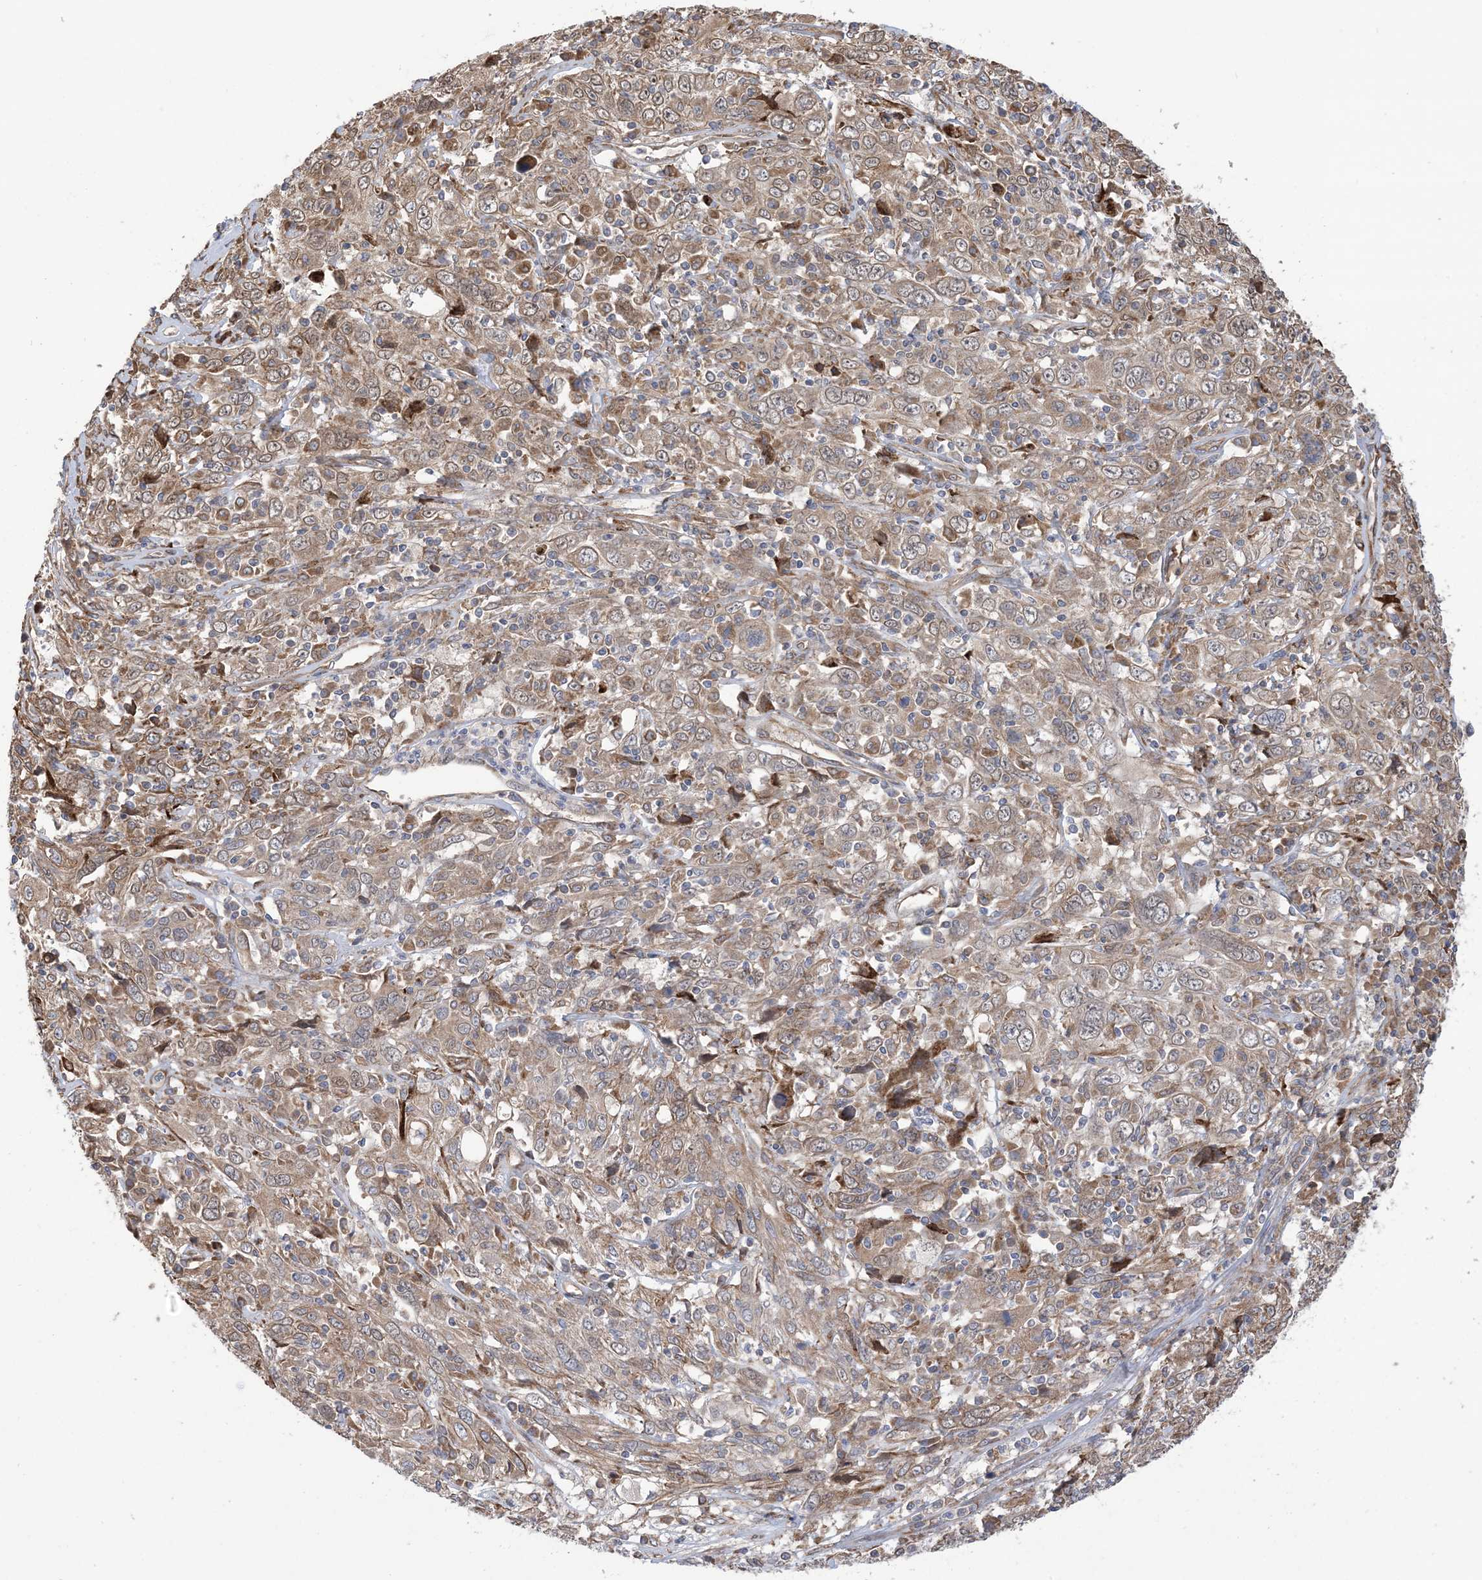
{"staining": {"intensity": "moderate", "quantity": ">75%", "location": "cytoplasmic/membranous"}, "tissue": "cervical cancer", "cell_type": "Tumor cells", "image_type": "cancer", "snomed": [{"axis": "morphology", "description": "Squamous cell carcinoma, NOS"}, {"axis": "topography", "description": "Cervix"}], "caption": "Protein staining of cervical squamous cell carcinoma tissue demonstrates moderate cytoplasmic/membranous positivity in about >75% of tumor cells. The staining was performed using DAB (3,3'-diaminobenzidine) to visualize the protein expression in brown, while the nuclei were stained in blue with hematoxylin (Magnification: 20x).", "gene": "CLEC16A", "patient": {"sex": "female", "age": 46}}